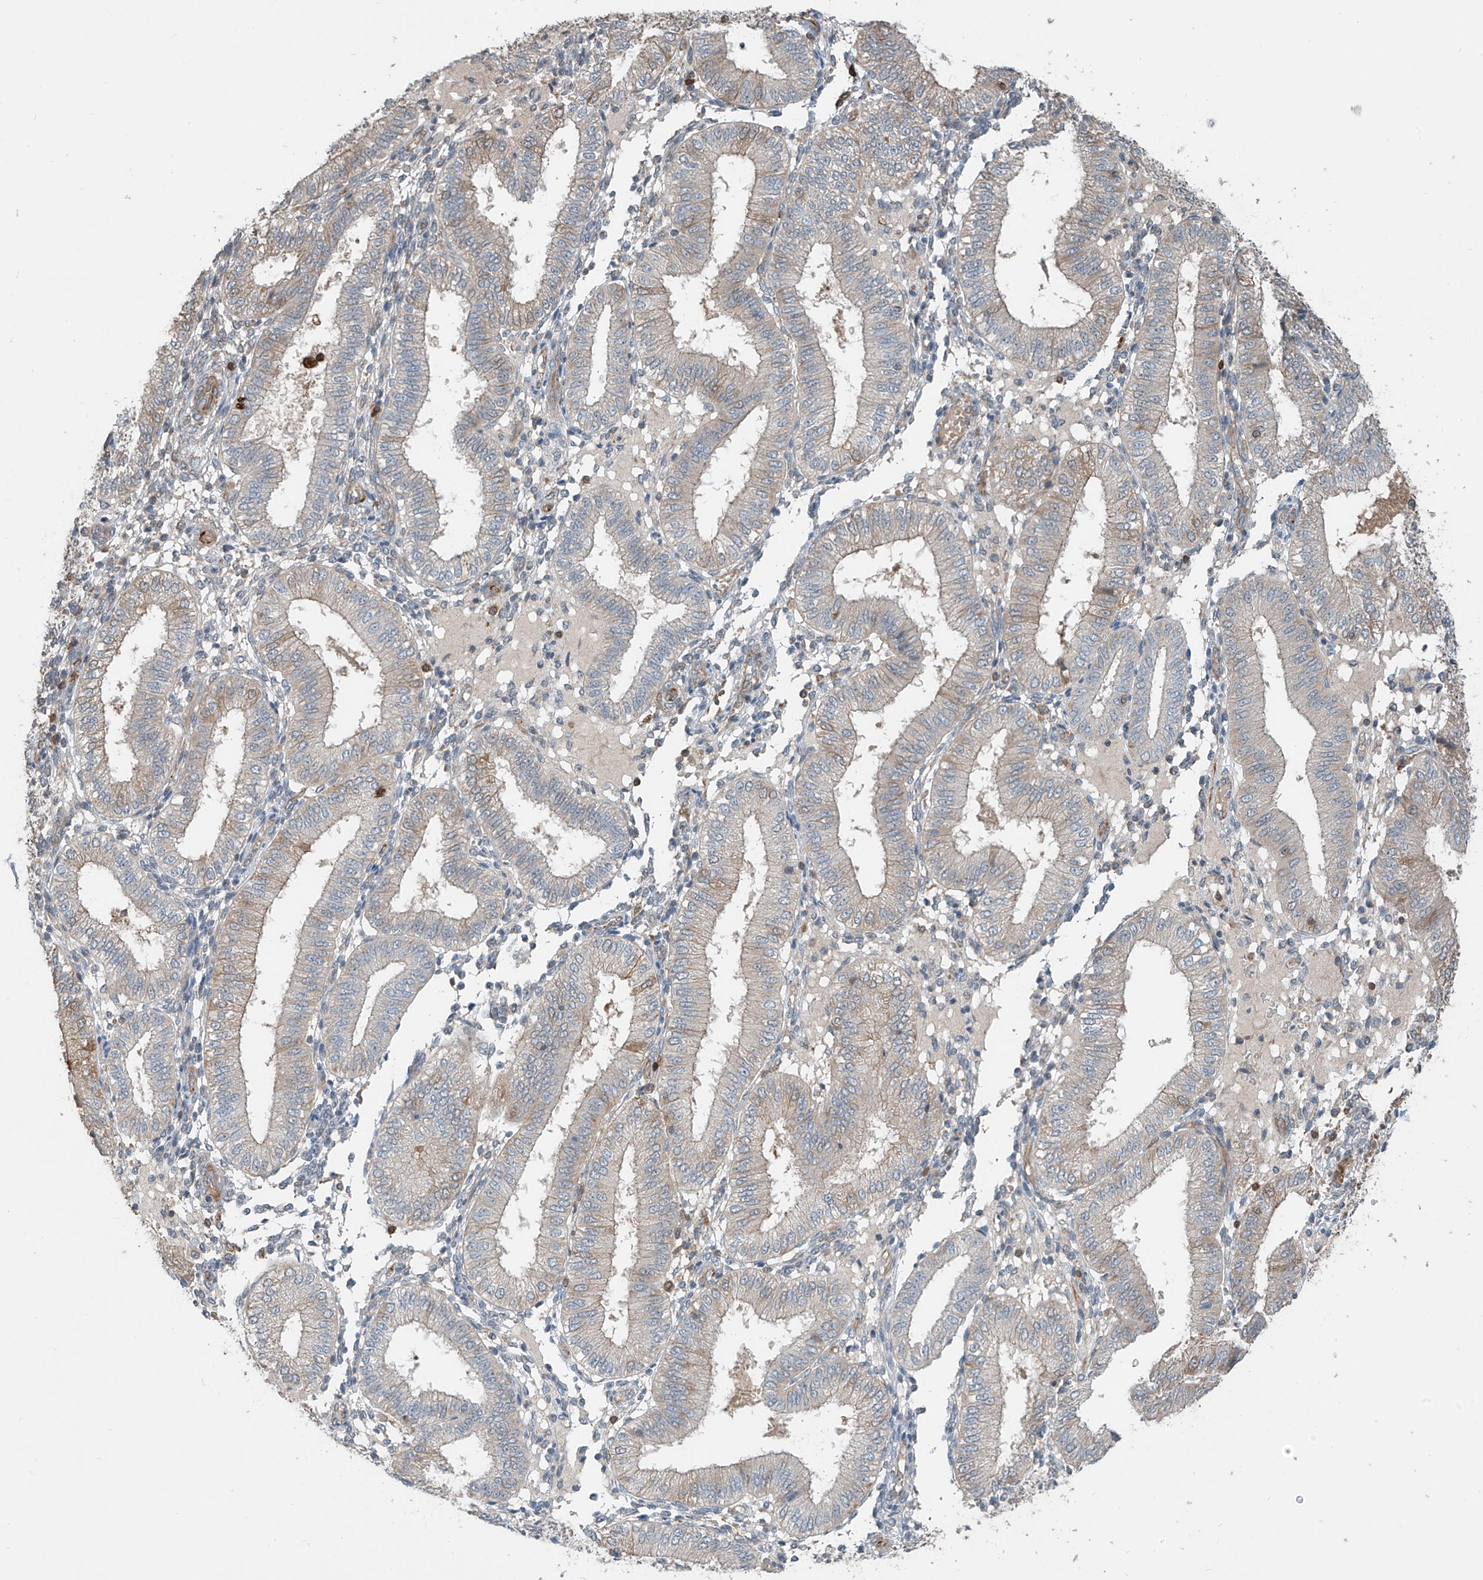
{"staining": {"intensity": "weak", "quantity": "<25%", "location": "cytoplasmic/membranous"}, "tissue": "endometrium", "cell_type": "Cells in endometrial stroma", "image_type": "normal", "snomed": [{"axis": "morphology", "description": "Normal tissue, NOS"}, {"axis": "topography", "description": "Endometrium"}], "caption": "IHC photomicrograph of normal endometrium stained for a protein (brown), which shows no staining in cells in endometrial stroma. The staining is performed using DAB brown chromogen with nuclei counter-stained in using hematoxylin.", "gene": "SH3BGRL3", "patient": {"sex": "female", "age": 39}}